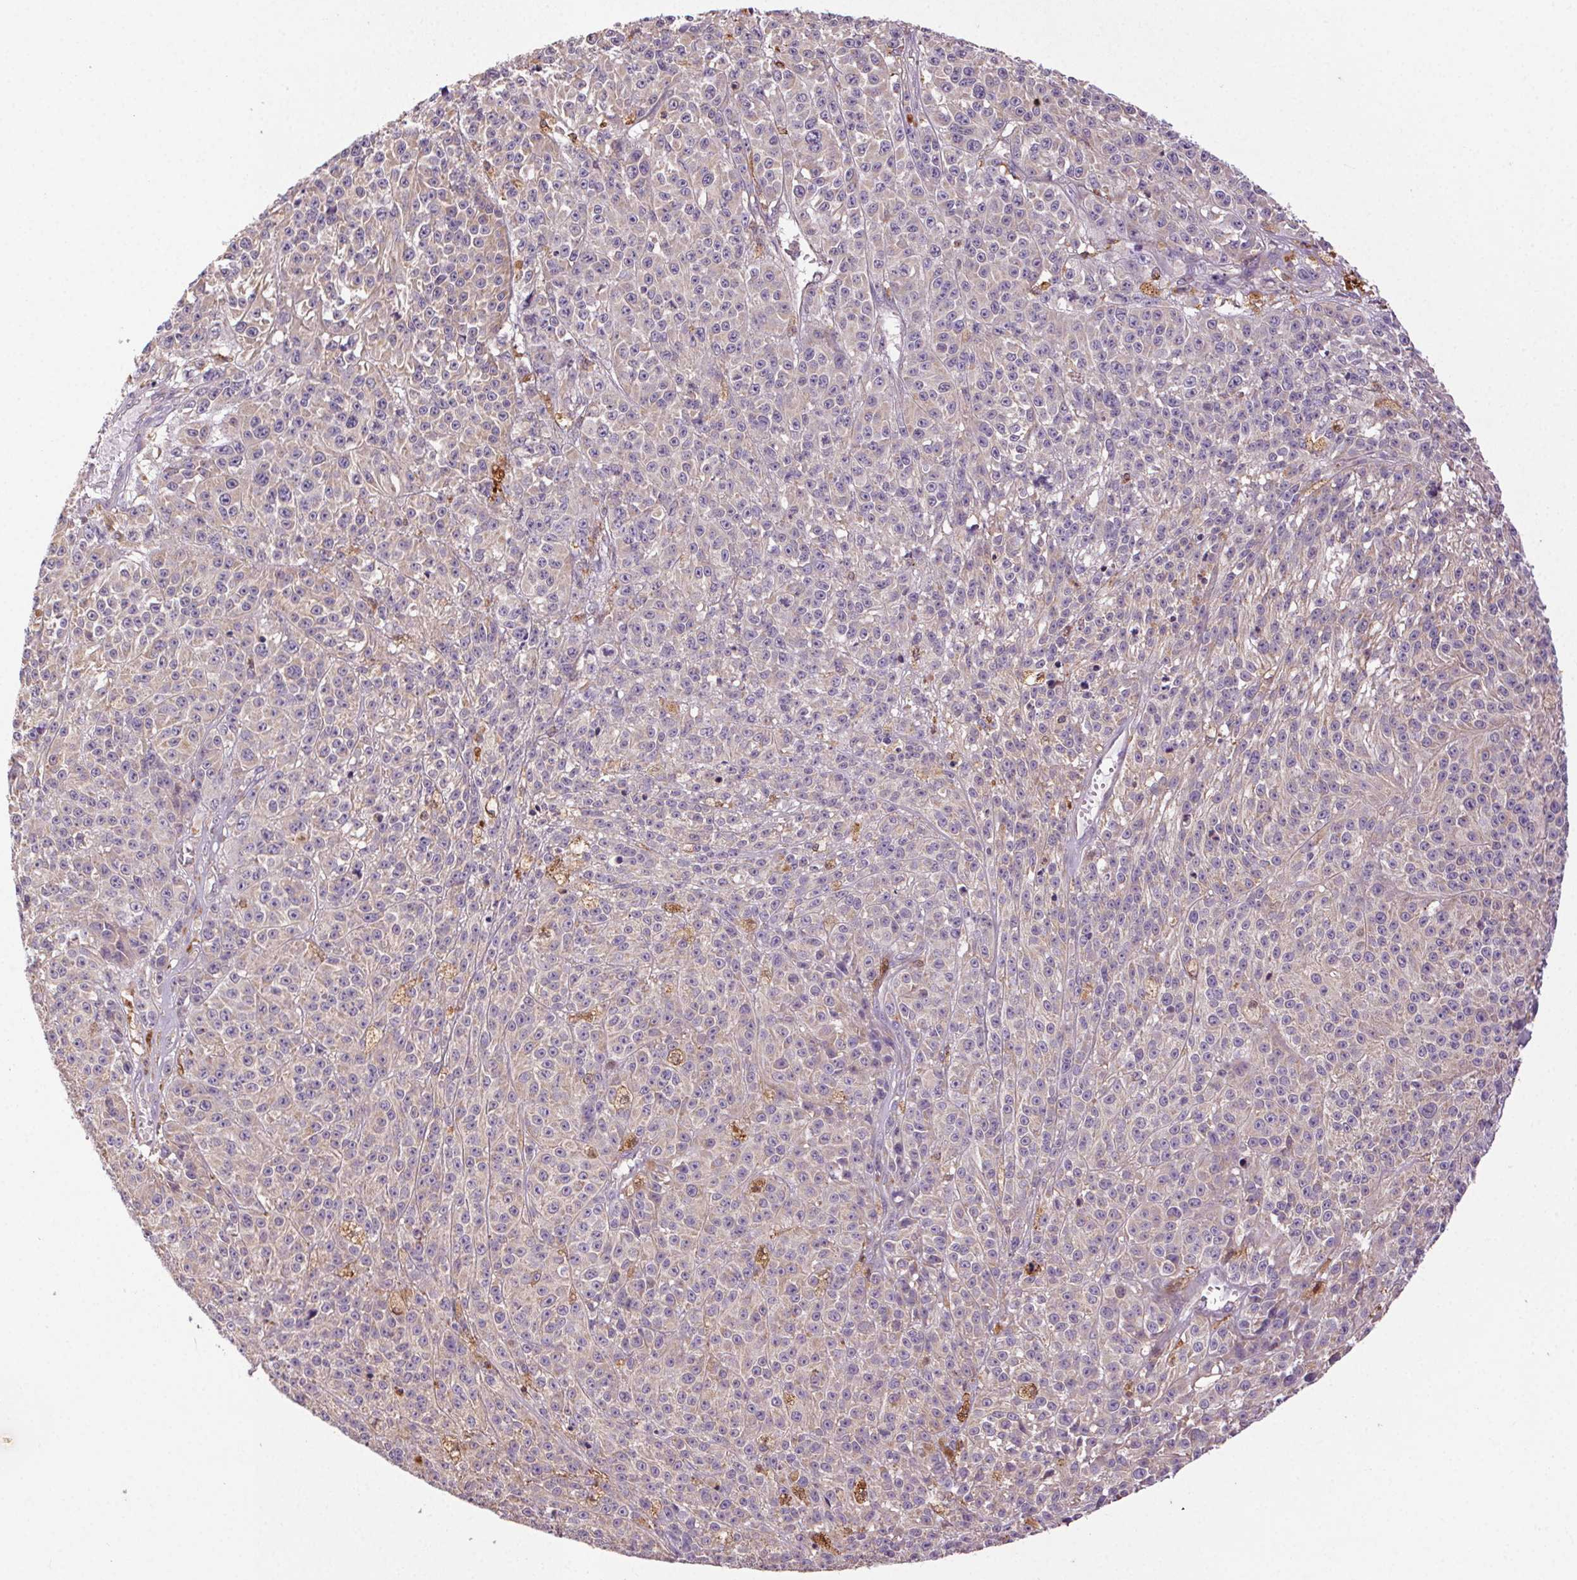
{"staining": {"intensity": "negative", "quantity": "none", "location": "none"}, "tissue": "melanoma", "cell_type": "Tumor cells", "image_type": "cancer", "snomed": [{"axis": "morphology", "description": "Malignant melanoma, NOS"}, {"axis": "topography", "description": "Skin"}], "caption": "This is an immunohistochemistry (IHC) micrograph of human malignant melanoma. There is no staining in tumor cells.", "gene": "FNBP1L", "patient": {"sex": "female", "age": 58}}